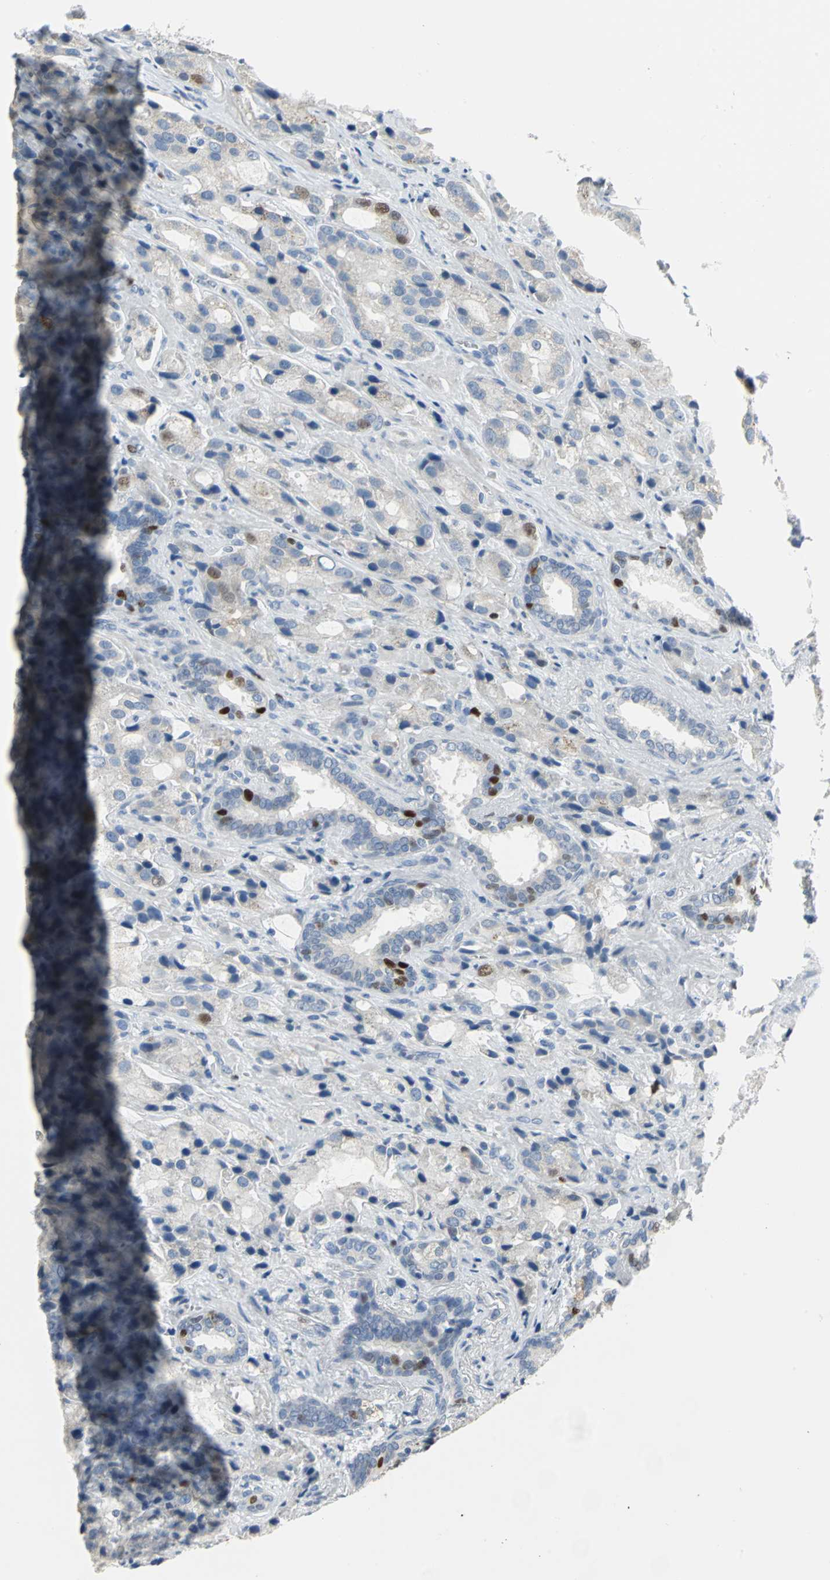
{"staining": {"intensity": "strong", "quantity": "<25%", "location": "nuclear"}, "tissue": "prostate cancer", "cell_type": "Tumor cells", "image_type": "cancer", "snomed": [{"axis": "morphology", "description": "Adenocarcinoma, High grade"}, {"axis": "topography", "description": "Prostate"}], "caption": "Prostate cancer (high-grade adenocarcinoma) stained for a protein (brown) displays strong nuclear positive expression in approximately <25% of tumor cells.", "gene": "MCM4", "patient": {"sex": "male", "age": 70}}